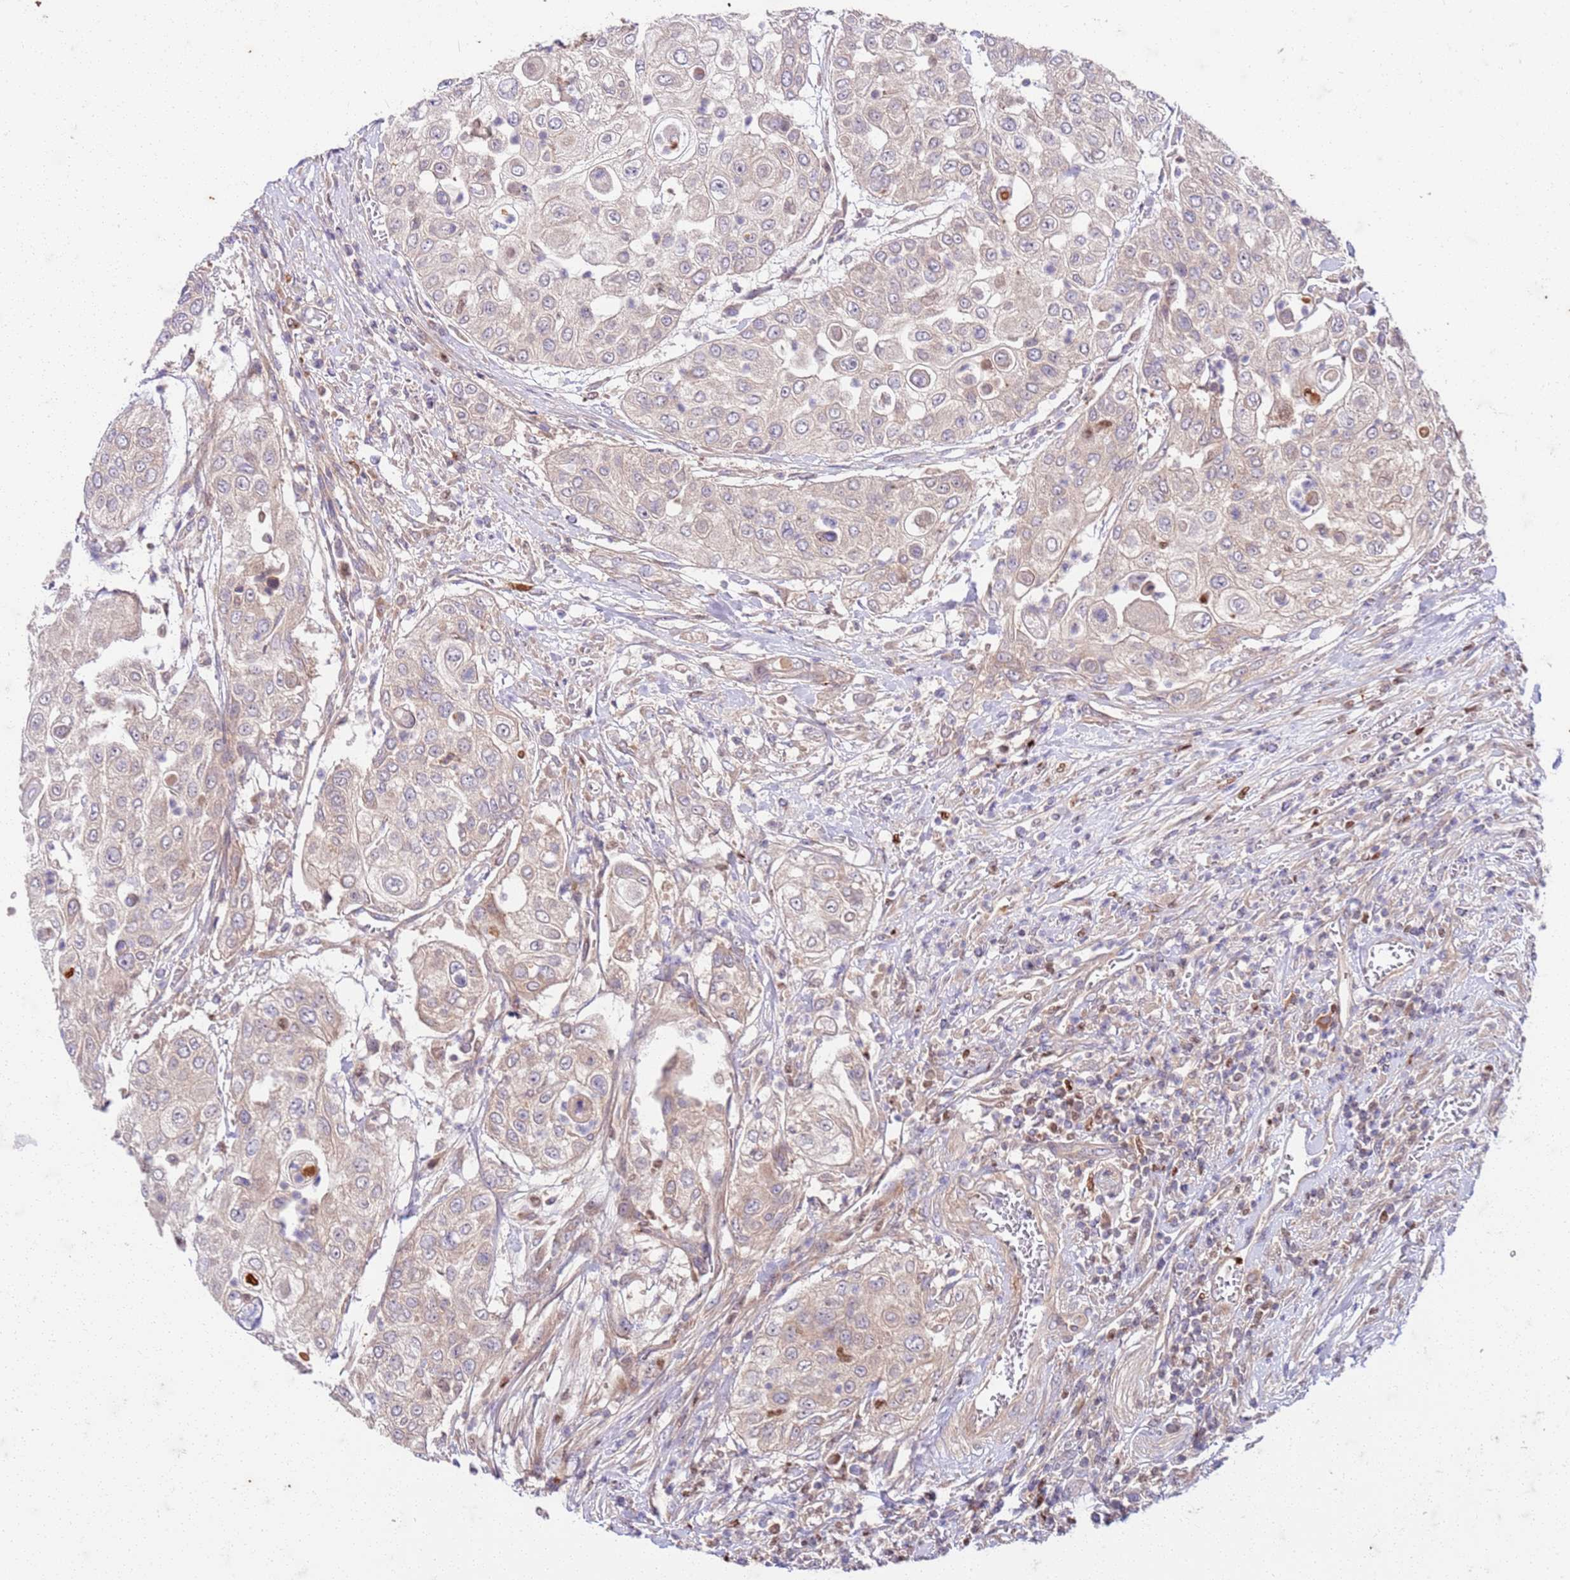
{"staining": {"intensity": "negative", "quantity": "none", "location": "none"}, "tissue": "urothelial cancer", "cell_type": "Tumor cells", "image_type": "cancer", "snomed": [{"axis": "morphology", "description": "Urothelial carcinoma, High grade"}, {"axis": "topography", "description": "Urinary bladder"}], "caption": "Immunohistochemical staining of human urothelial cancer displays no significant positivity in tumor cells.", "gene": "OSBP", "patient": {"sex": "female", "age": 79}}